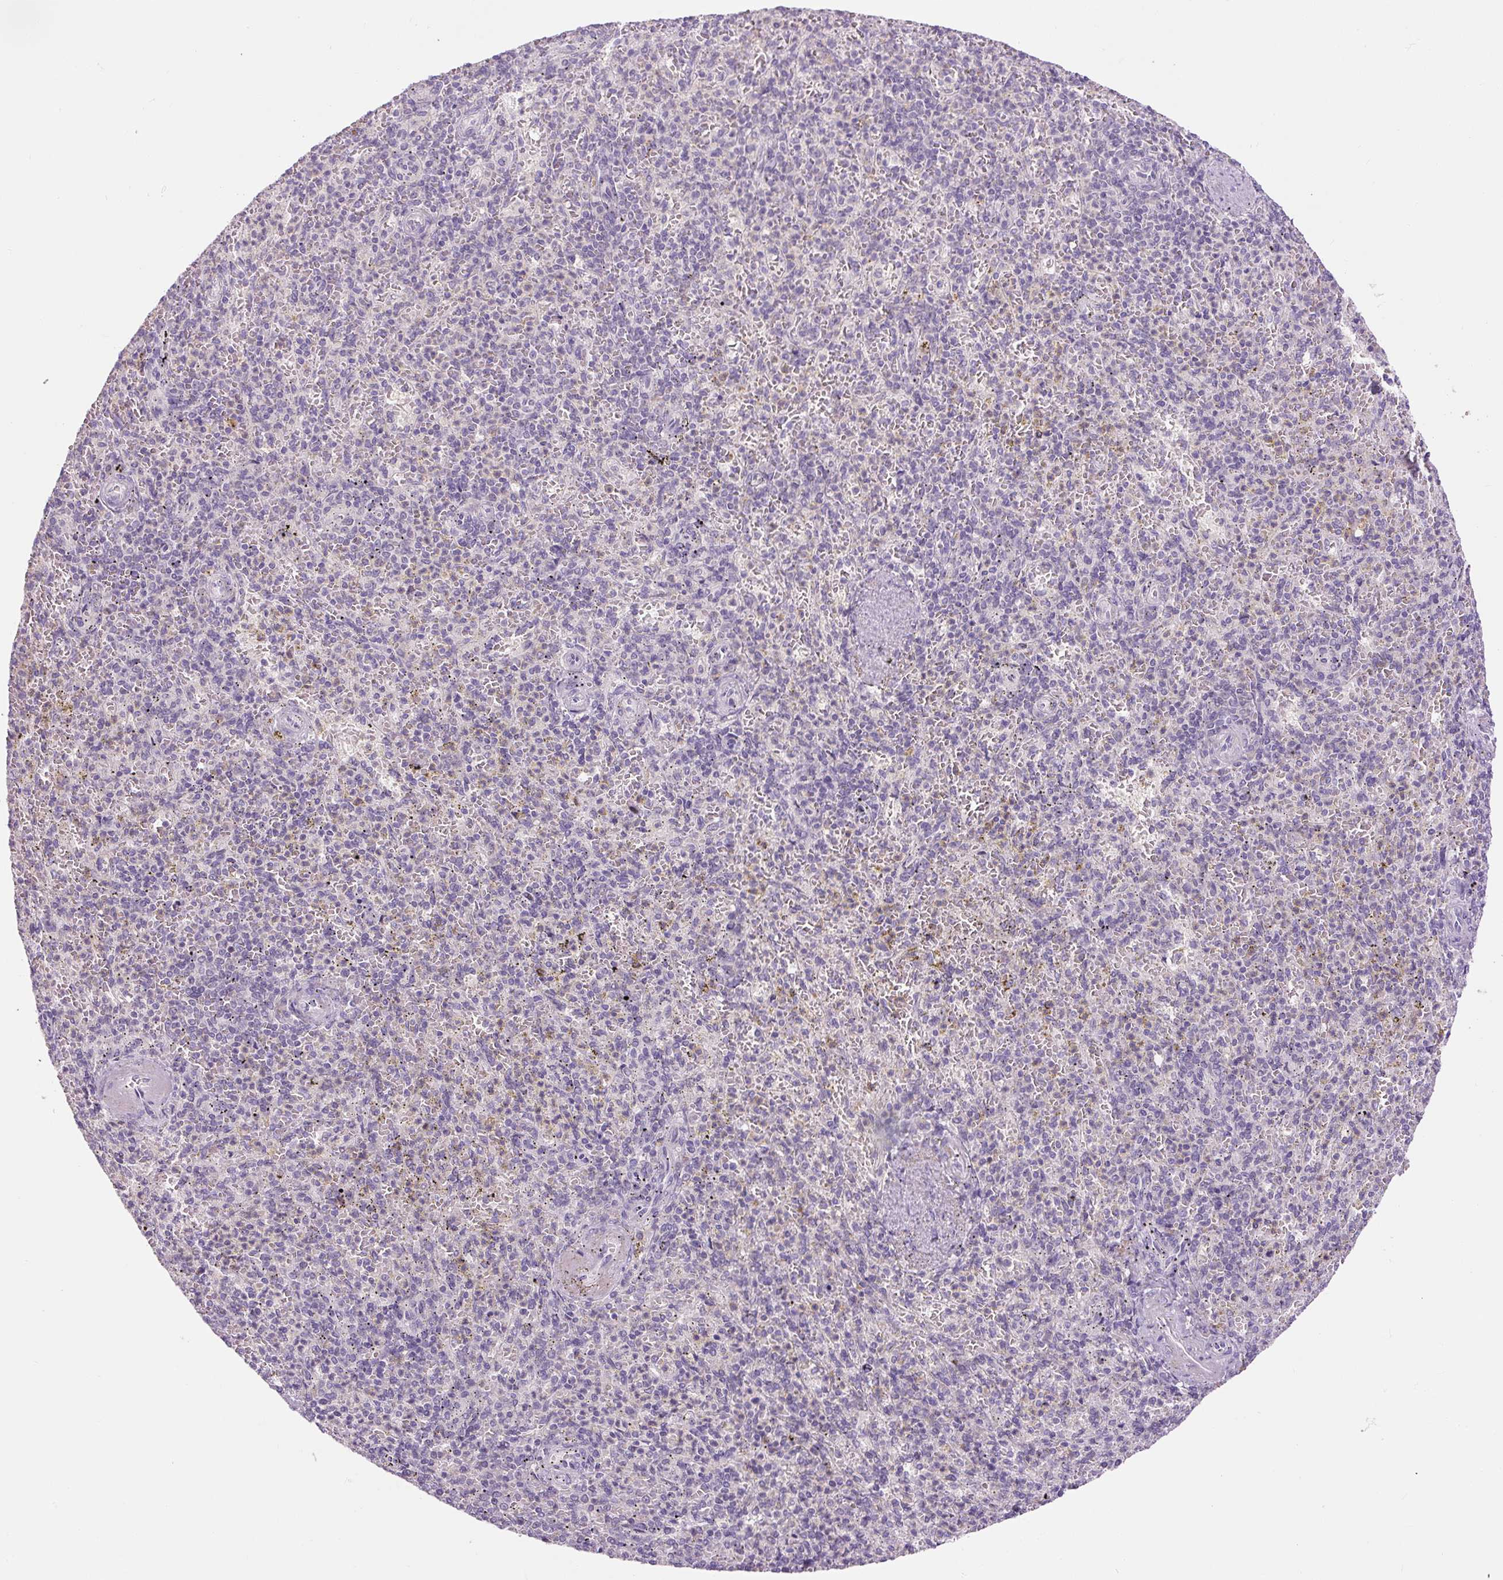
{"staining": {"intensity": "negative", "quantity": "none", "location": "none"}, "tissue": "spleen", "cell_type": "Cells in red pulp", "image_type": "normal", "snomed": [{"axis": "morphology", "description": "Normal tissue, NOS"}, {"axis": "topography", "description": "Spleen"}], "caption": "Micrograph shows no significant protein expression in cells in red pulp of normal spleen. (Brightfield microscopy of DAB immunohistochemistry at high magnification).", "gene": "FABP7", "patient": {"sex": "female", "age": 74}}